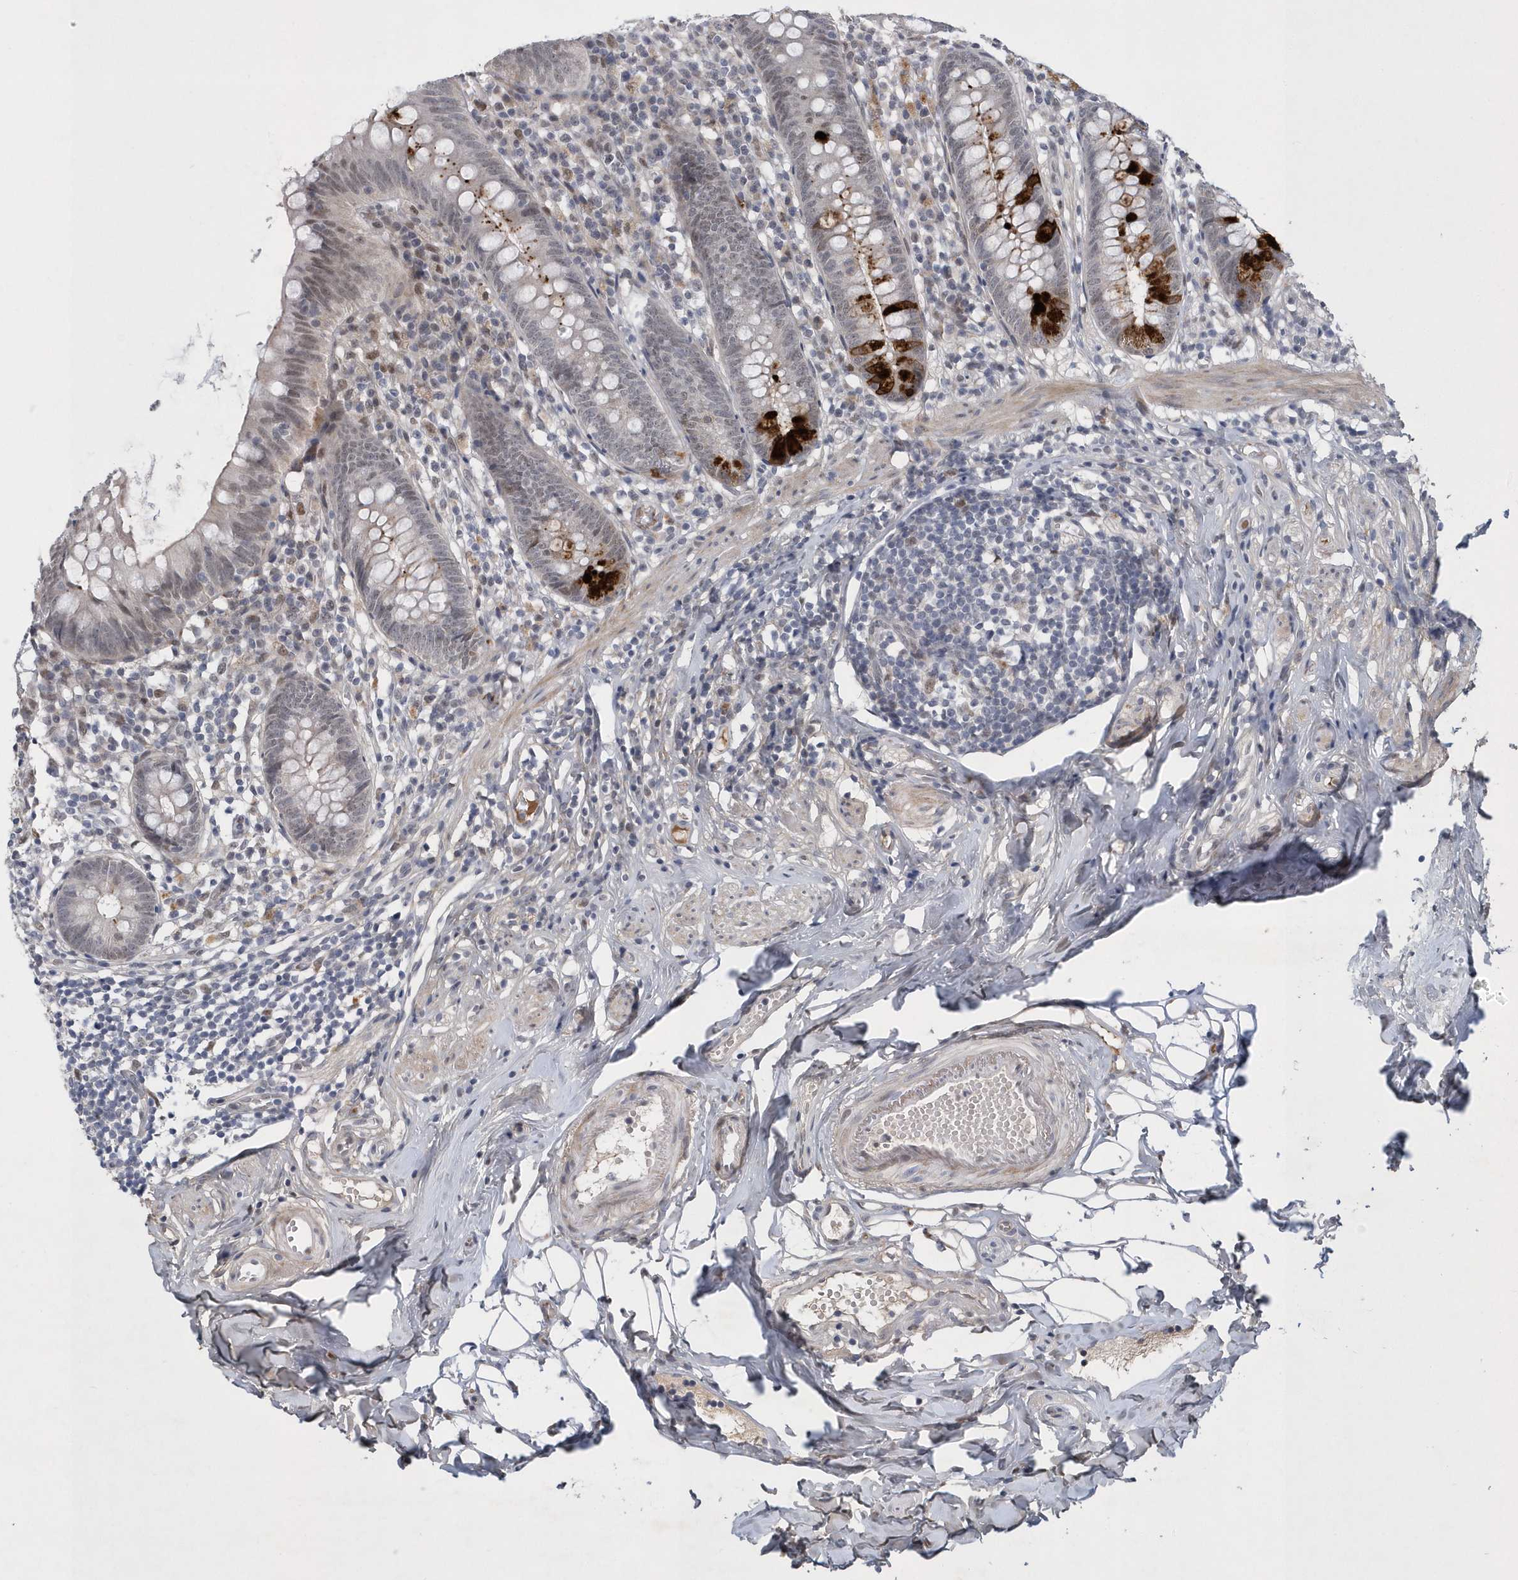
{"staining": {"intensity": "moderate", "quantity": "25%-75%", "location": "cytoplasmic/membranous,nuclear"}, "tissue": "appendix", "cell_type": "Glandular cells", "image_type": "normal", "snomed": [{"axis": "morphology", "description": "Normal tissue, NOS"}, {"axis": "topography", "description": "Appendix"}], "caption": "Immunohistochemical staining of normal human appendix reveals moderate cytoplasmic/membranous,nuclear protein positivity in about 25%-75% of glandular cells.", "gene": "FAM217A", "patient": {"sex": "female", "age": 62}}